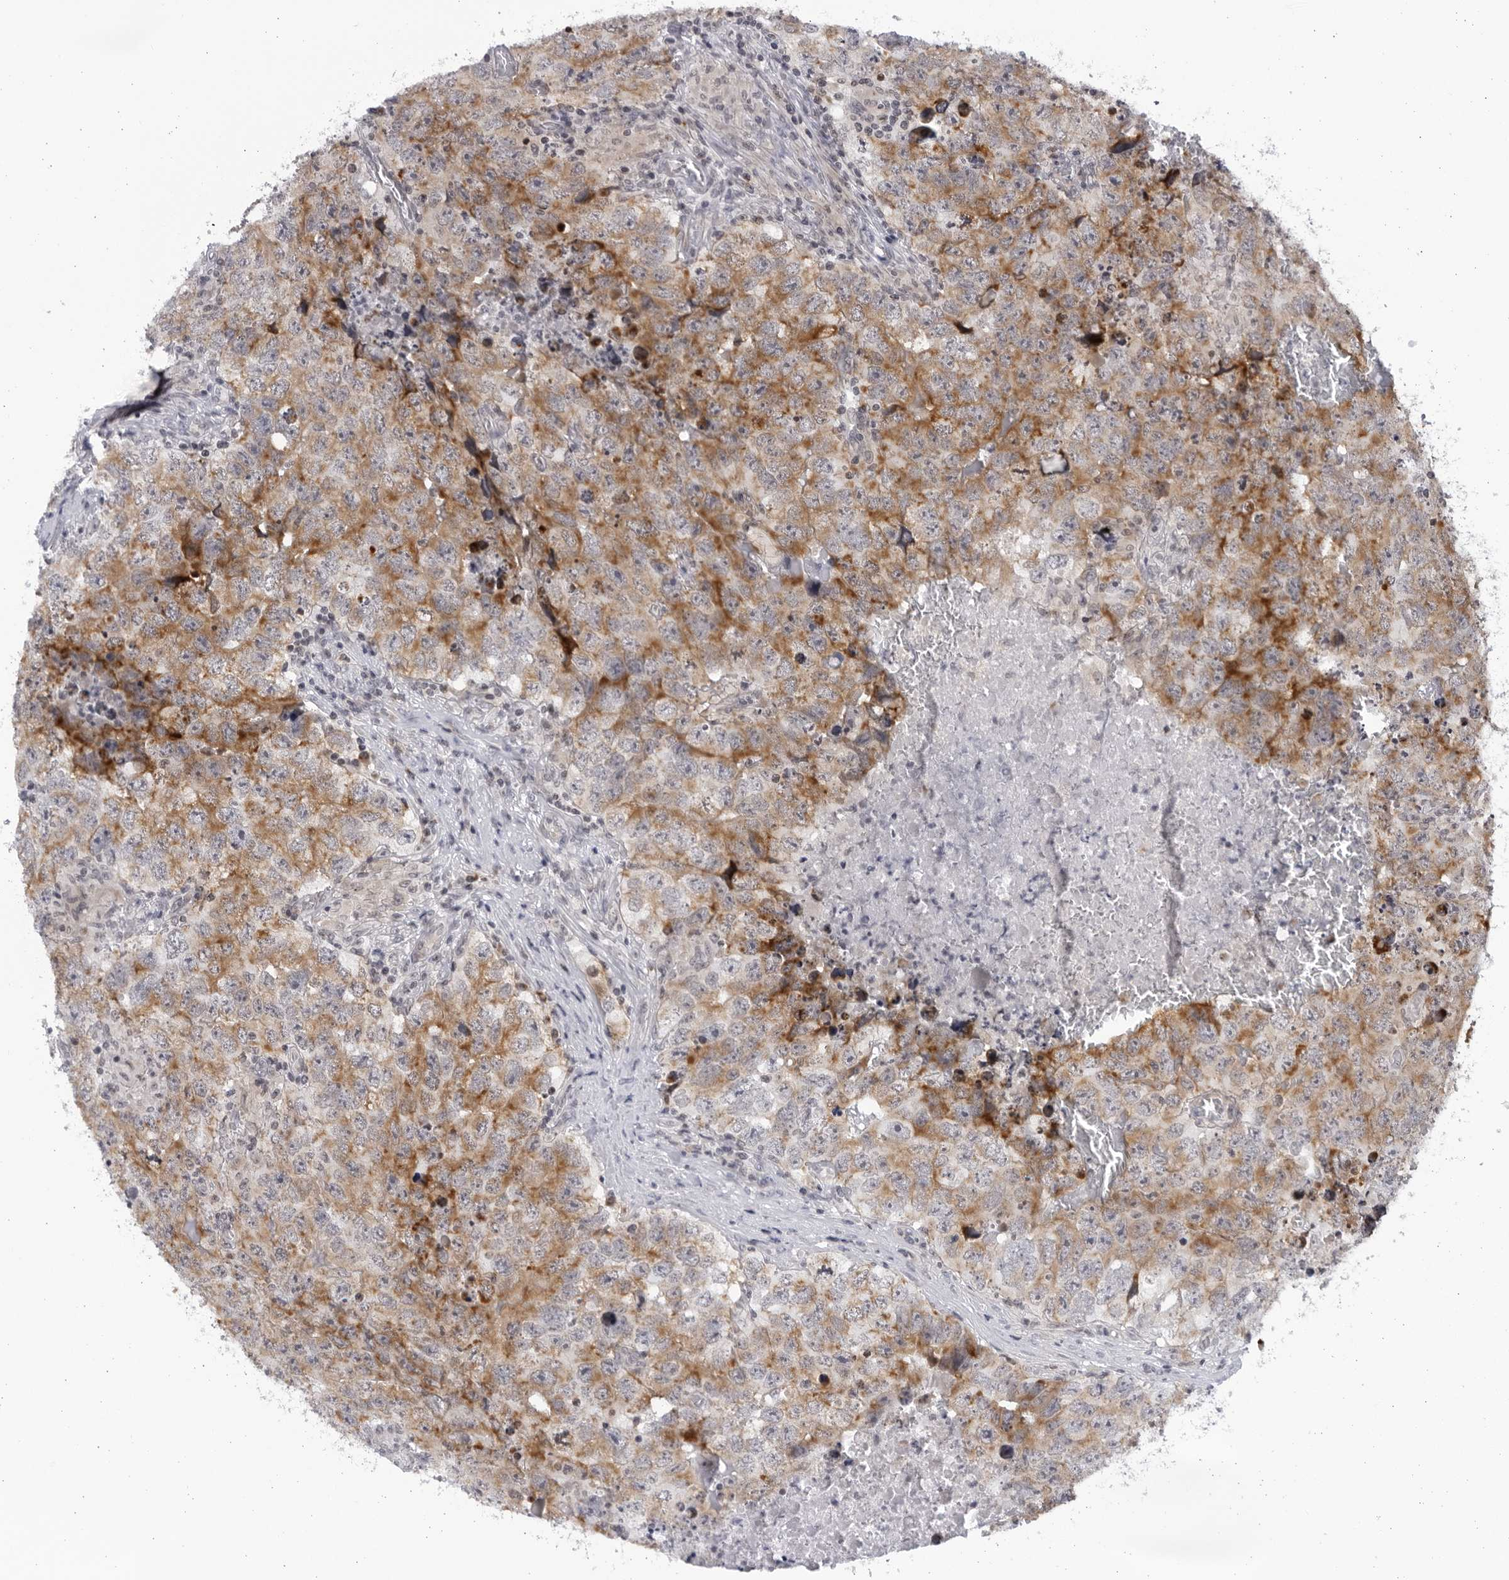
{"staining": {"intensity": "moderate", "quantity": ">75%", "location": "cytoplasmic/membranous"}, "tissue": "testis cancer", "cell_type": "Tumor cells", "image_type": "cancer", "snomed": [{"axis": "morphology", "description": "Seminoma, NOS"}, {"axis": "morphology", "description": "Carcinoma, Embryonal, NOS"}, {"axis": "topography", "description": "Testis"}], "caption": "Immunohistochemical staining of human testis seminoma shows moderate cytoplasmic/membranous protein staining in approximately >75% of tumor cells. The staining was performed using DAB to visualize the protein expression in brown, while the nuclei were stained in blue with hematoxylin (Magnification: 20x).", "gene": "SLC25A22", "patient": {"sex": "male", "age": 43}}